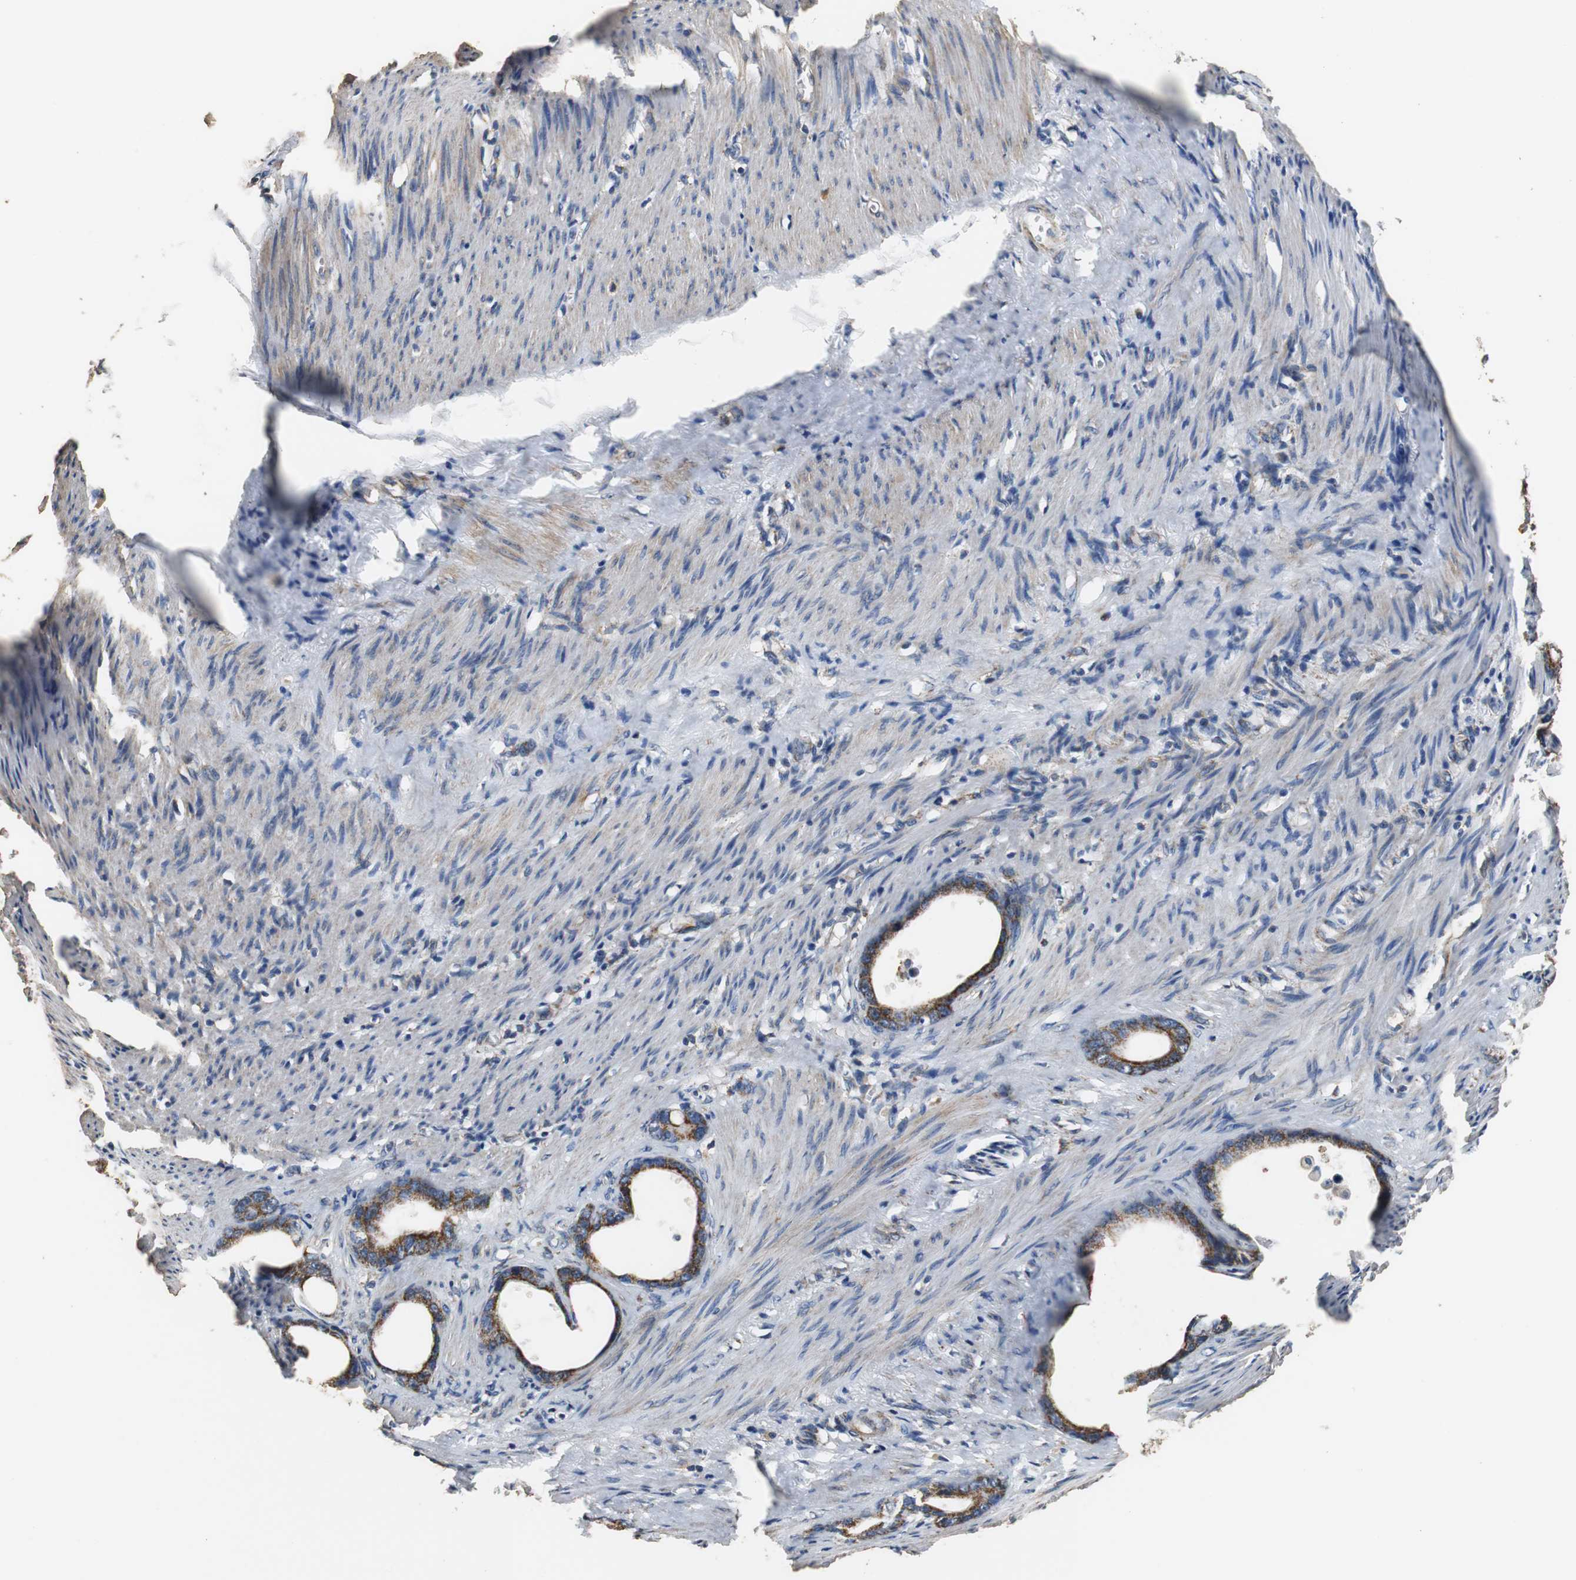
{"staining": {"intensity": "strong", "quantity": ">75%", "location": "cytoplasmic/membranous"}, "tissue": "stomach cancer", "cell_type": "Tumor cells", "image_type": "cancer", "snomed": [{"axis": "morphology", "description": "Adenocarcinoma, NOS"}, {"axis": "topography", "description": "Stomach"}], "caption": "Tumor cells reveal strong cytoplasmic/membranous staining in approximately >75% of cells in stomach cancer.", "gene": "HMGCL", "patient": {"sex": "female", "age": 75}}